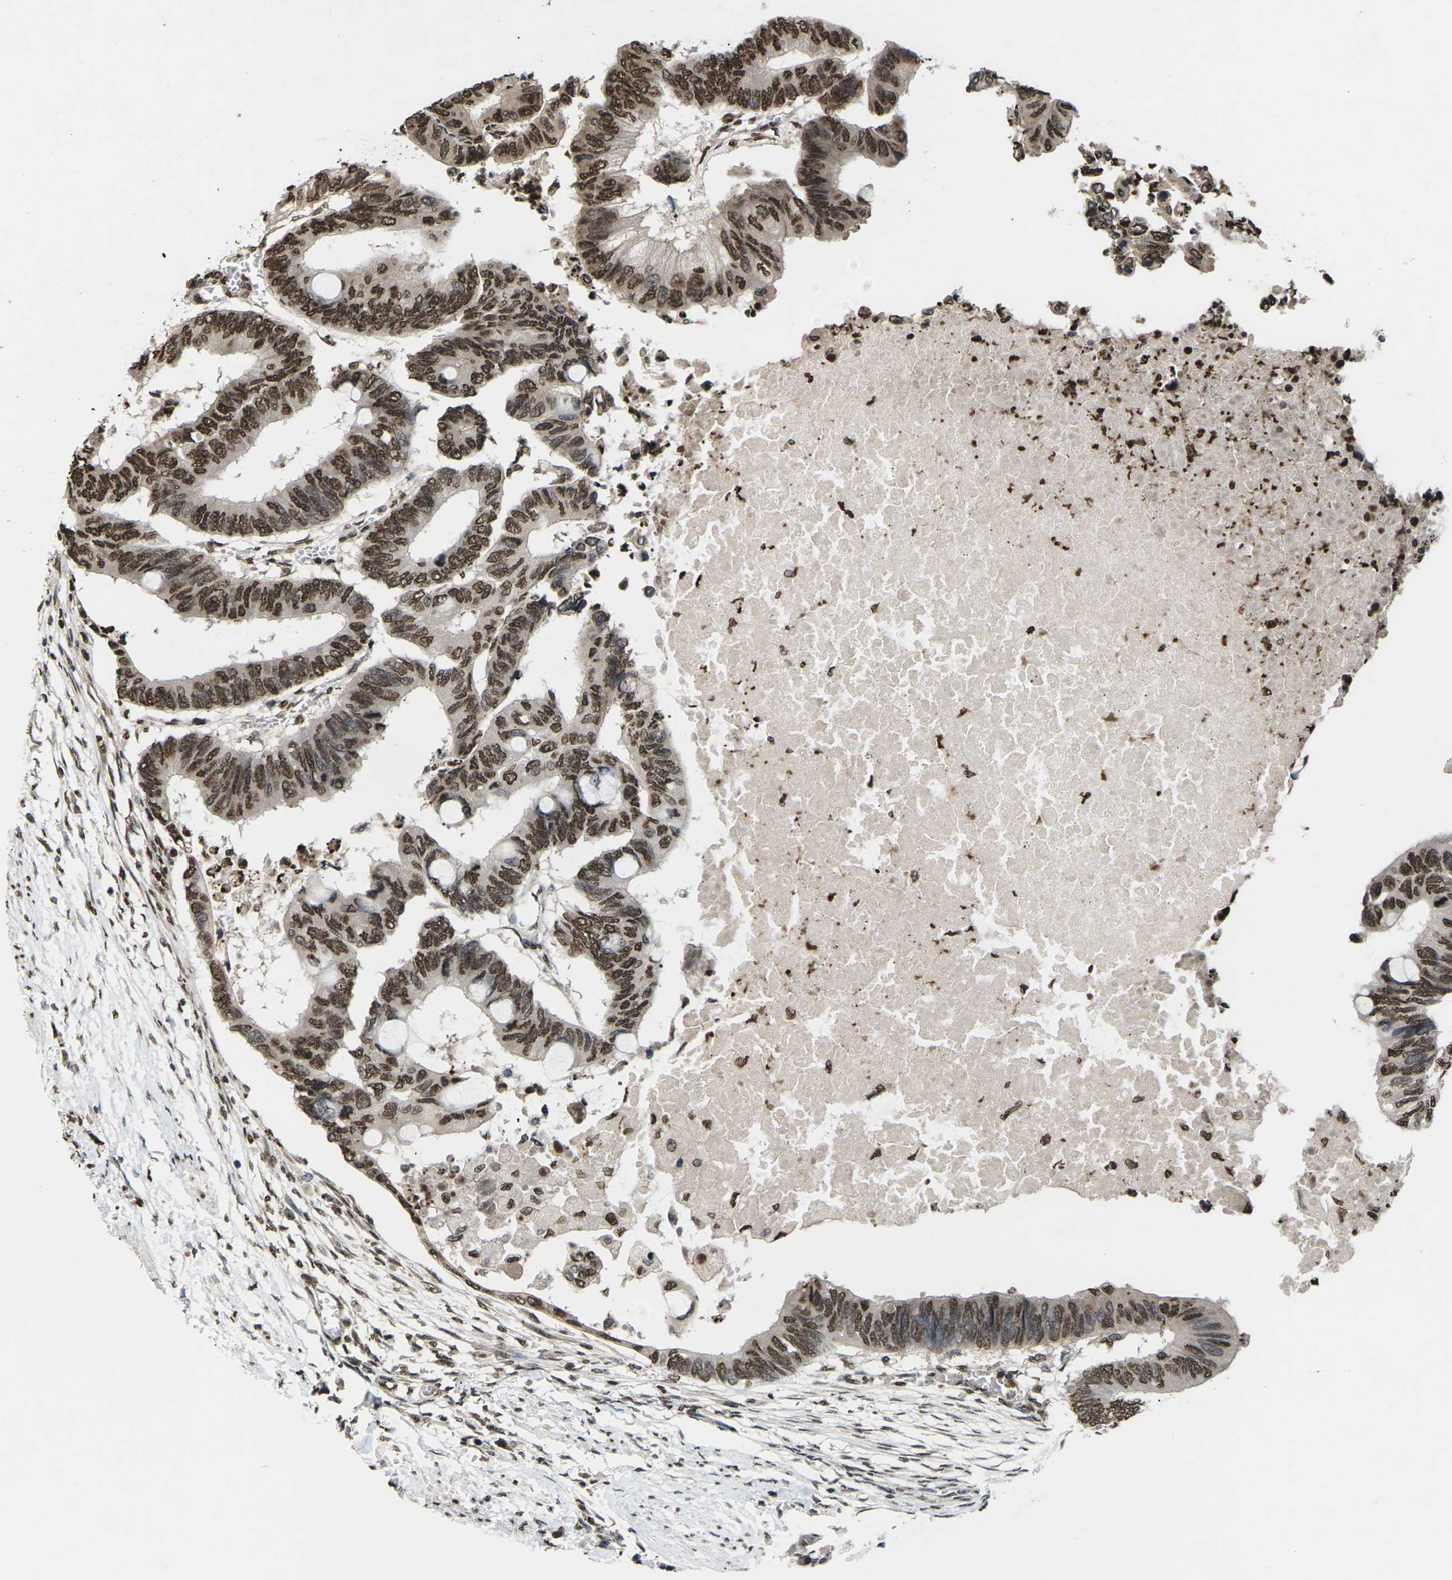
{"staining": {"intensity": "strong", "quantity": ">75%", "location": "nuclear"}, "tissue": "colorectal cancer", "cell_type": "Tumor cells", "image_type": "cancer", "snomed": [{"axis": "morphology", "description": "Normal tissue, NOS"}, {"axis": "morphology", "description": "Adenocarcinoma, NOS"}, {"axis": "topography", "description": "Rectum"}, {"axis": "topography", "description": "Peripheral nerve tissue"}], "caption": "This is a photomicrograph of immunohistochemistry staining of colorectal cancer (adenocarcinoma), which shows strong positivity in the nuclear of tumor cells.", "gene": "EMSY", "patient": {"sex": "male", "age": 92}}